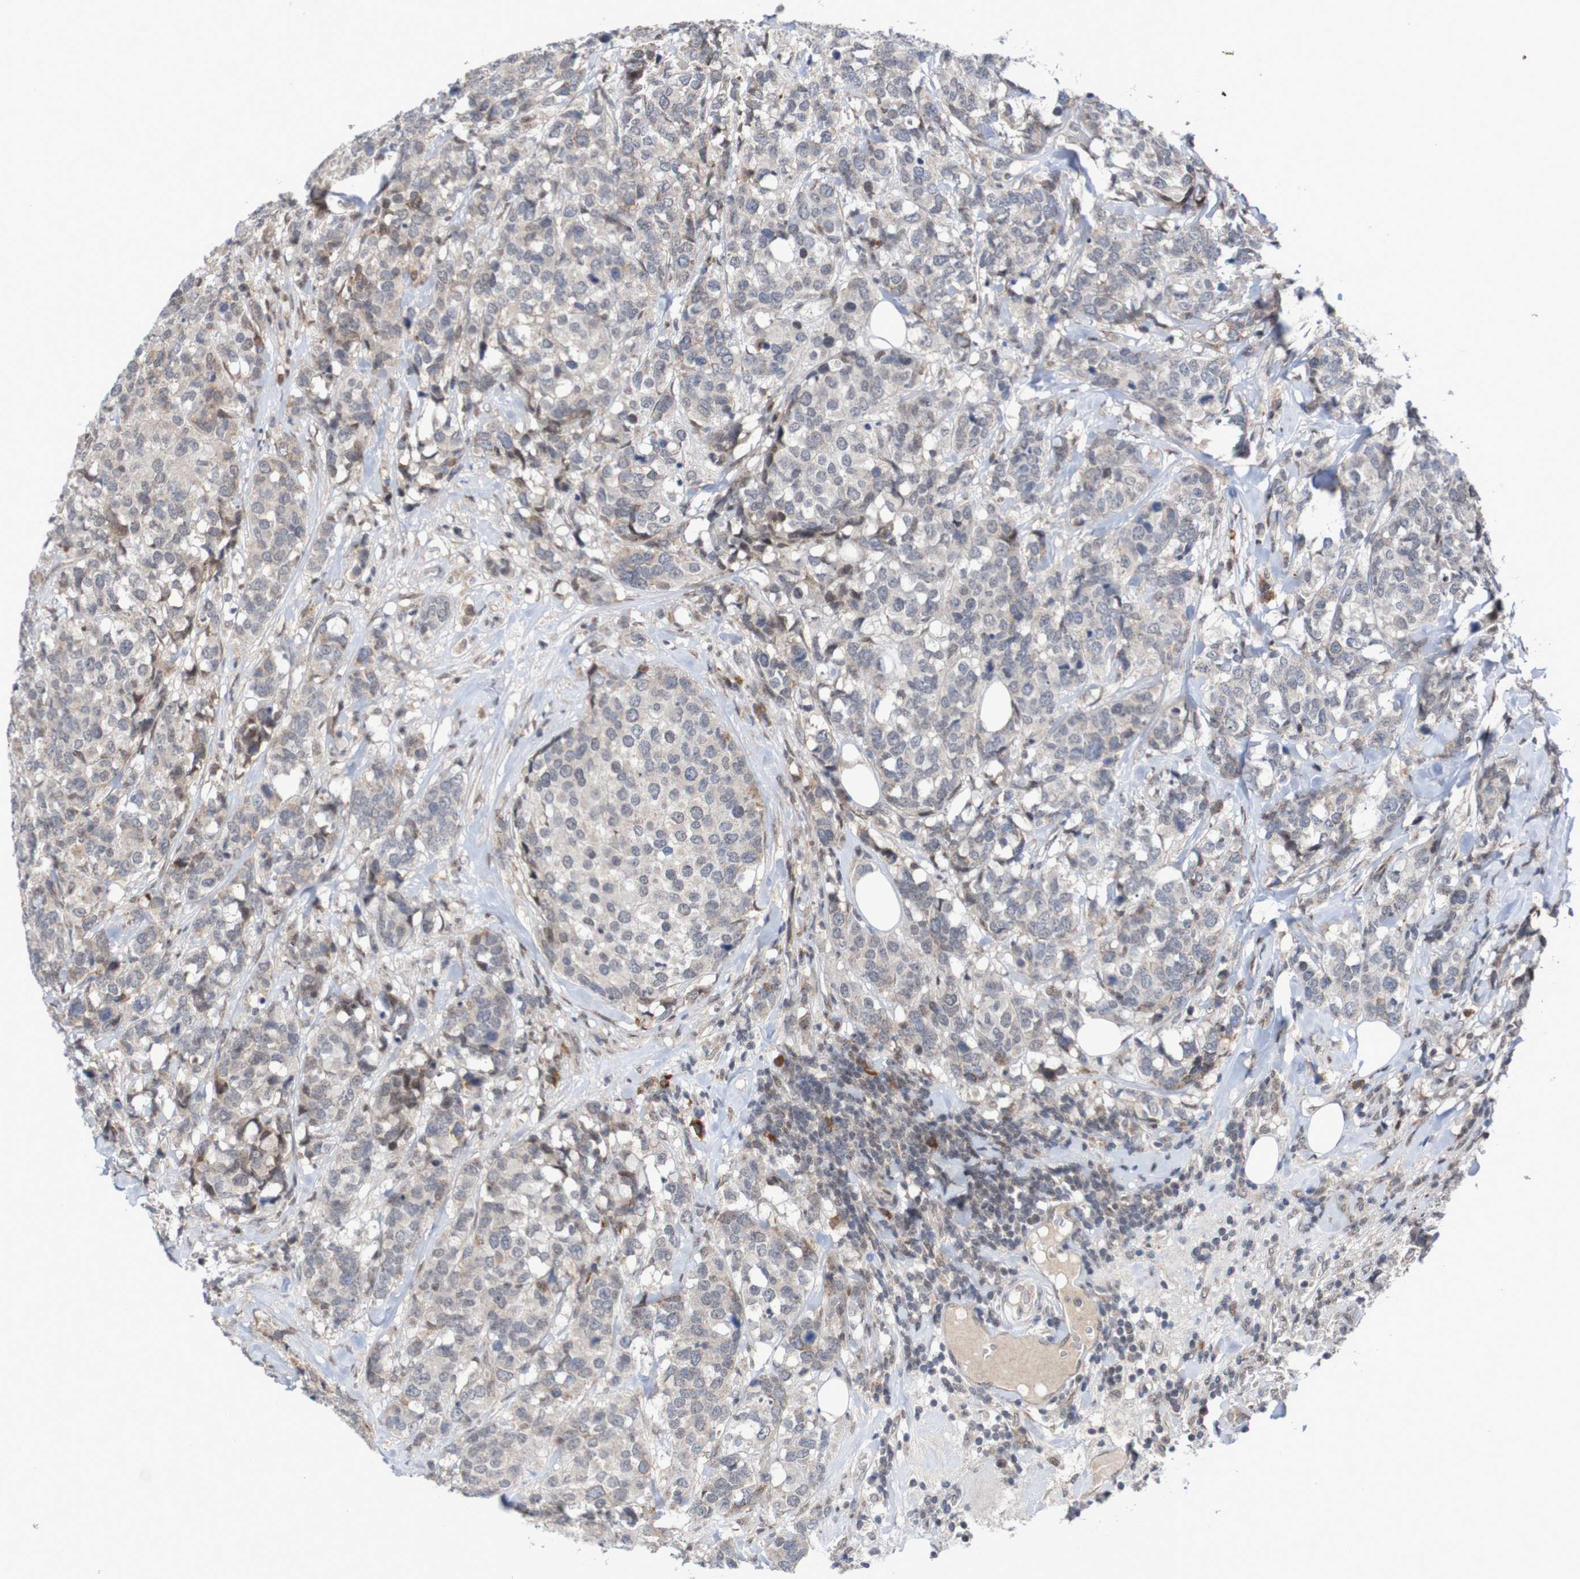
{"staining": {"intensity": "weak", "quantity": "25%-75%", "location": "cytoplasmic/membranous"}, "tissue": "breast cancer", "cell_type": "Tumor cells", "image_type": "cancer", "snomed": [{"axis": "morphology", "description": "Lobular carcinoma"}, {"axis": "topography", "description": "Breast"}], "caption": "This is a photomicrograph of immunohistochemistry (IHC) staining of lobular carcinoma (breast), which shows weak expression in the cytoplasmic/membranous of tumor cells.", "gene": "ITLN1", "patient": {"sex": "female", "age": 59}}